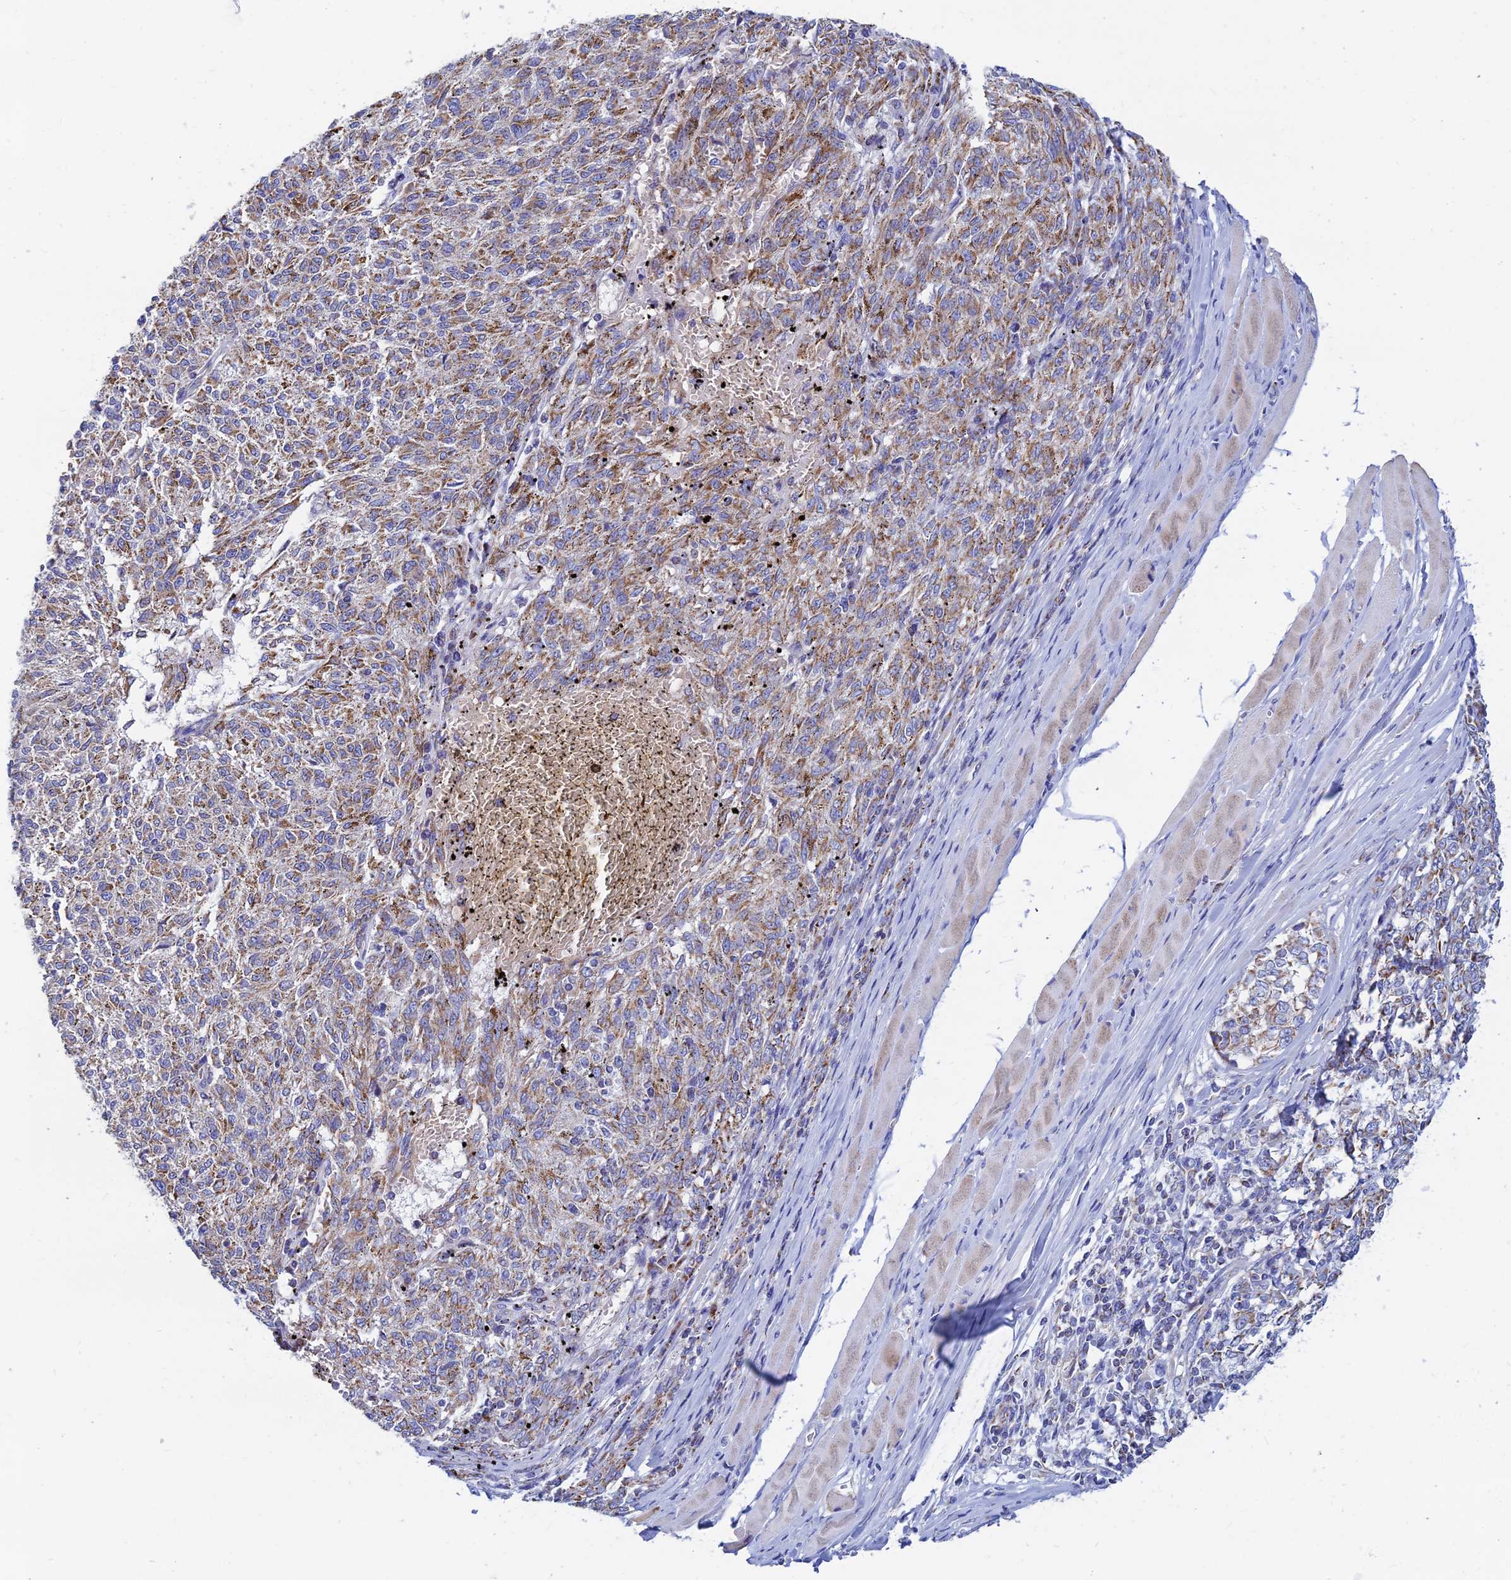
{"staining": {"intensity": "moderate", "quantity": ">75%", "location": "cytoplasmic/membranous"}, "tissue": "melanoma", "cell_type": "Tumor cells", "image_type": "cancer", "snomed": [{"axis": "morphology", "description": "Malignant melanoma, NOS"}, {"axis": "topography", "description": "Skin"}], "caption": "Tumor cells reveal medium levels of moderate cytoplasmic/membranous positivity in approximately >75% of cells in human melanoma.", "gene": "MGST1", "patient": {"sex": "female", "age": 72}}